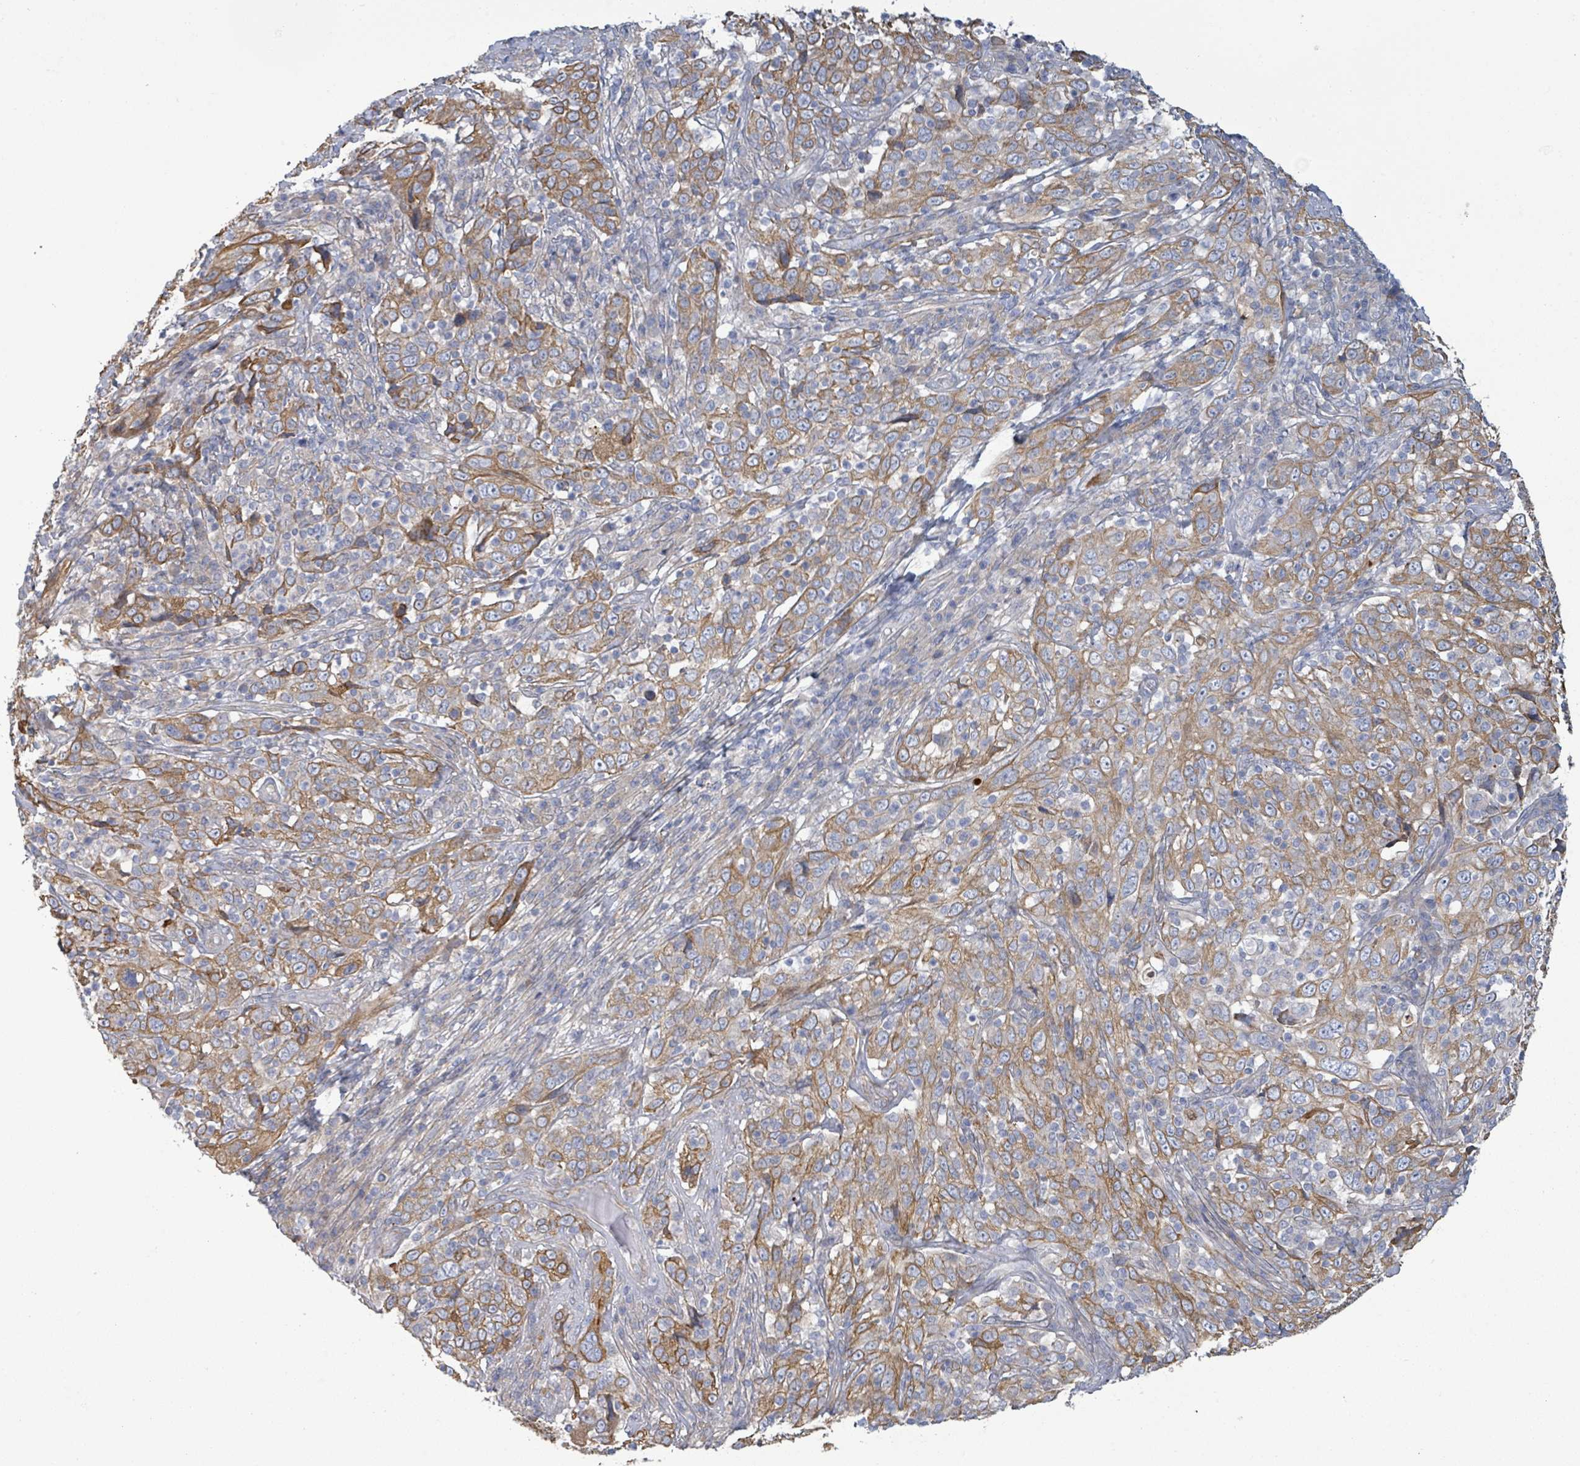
{"staining": {"intensity": "moderate", "quantity": ">75%", "location": "cytoplasmic/membranous"}, "tissue": "cervical cancer", "cell_type": "Tumor cells", "image_type": "cancer", "snomed": [{"axis": "morphology", "description": "Squamous cell carcinoma, NOS"}, {"axis": "topography", "description": "Cervix"}], "caption": "Protein staining by immunohistochemistry (IHC) shows moderate cytoplasmic/membranous positivity in approximately >75% of tumor cells in squamous cell carcinoma (cervical).", "gene": "COL13A1", "patient": {"sex": "female", "age": 46}}